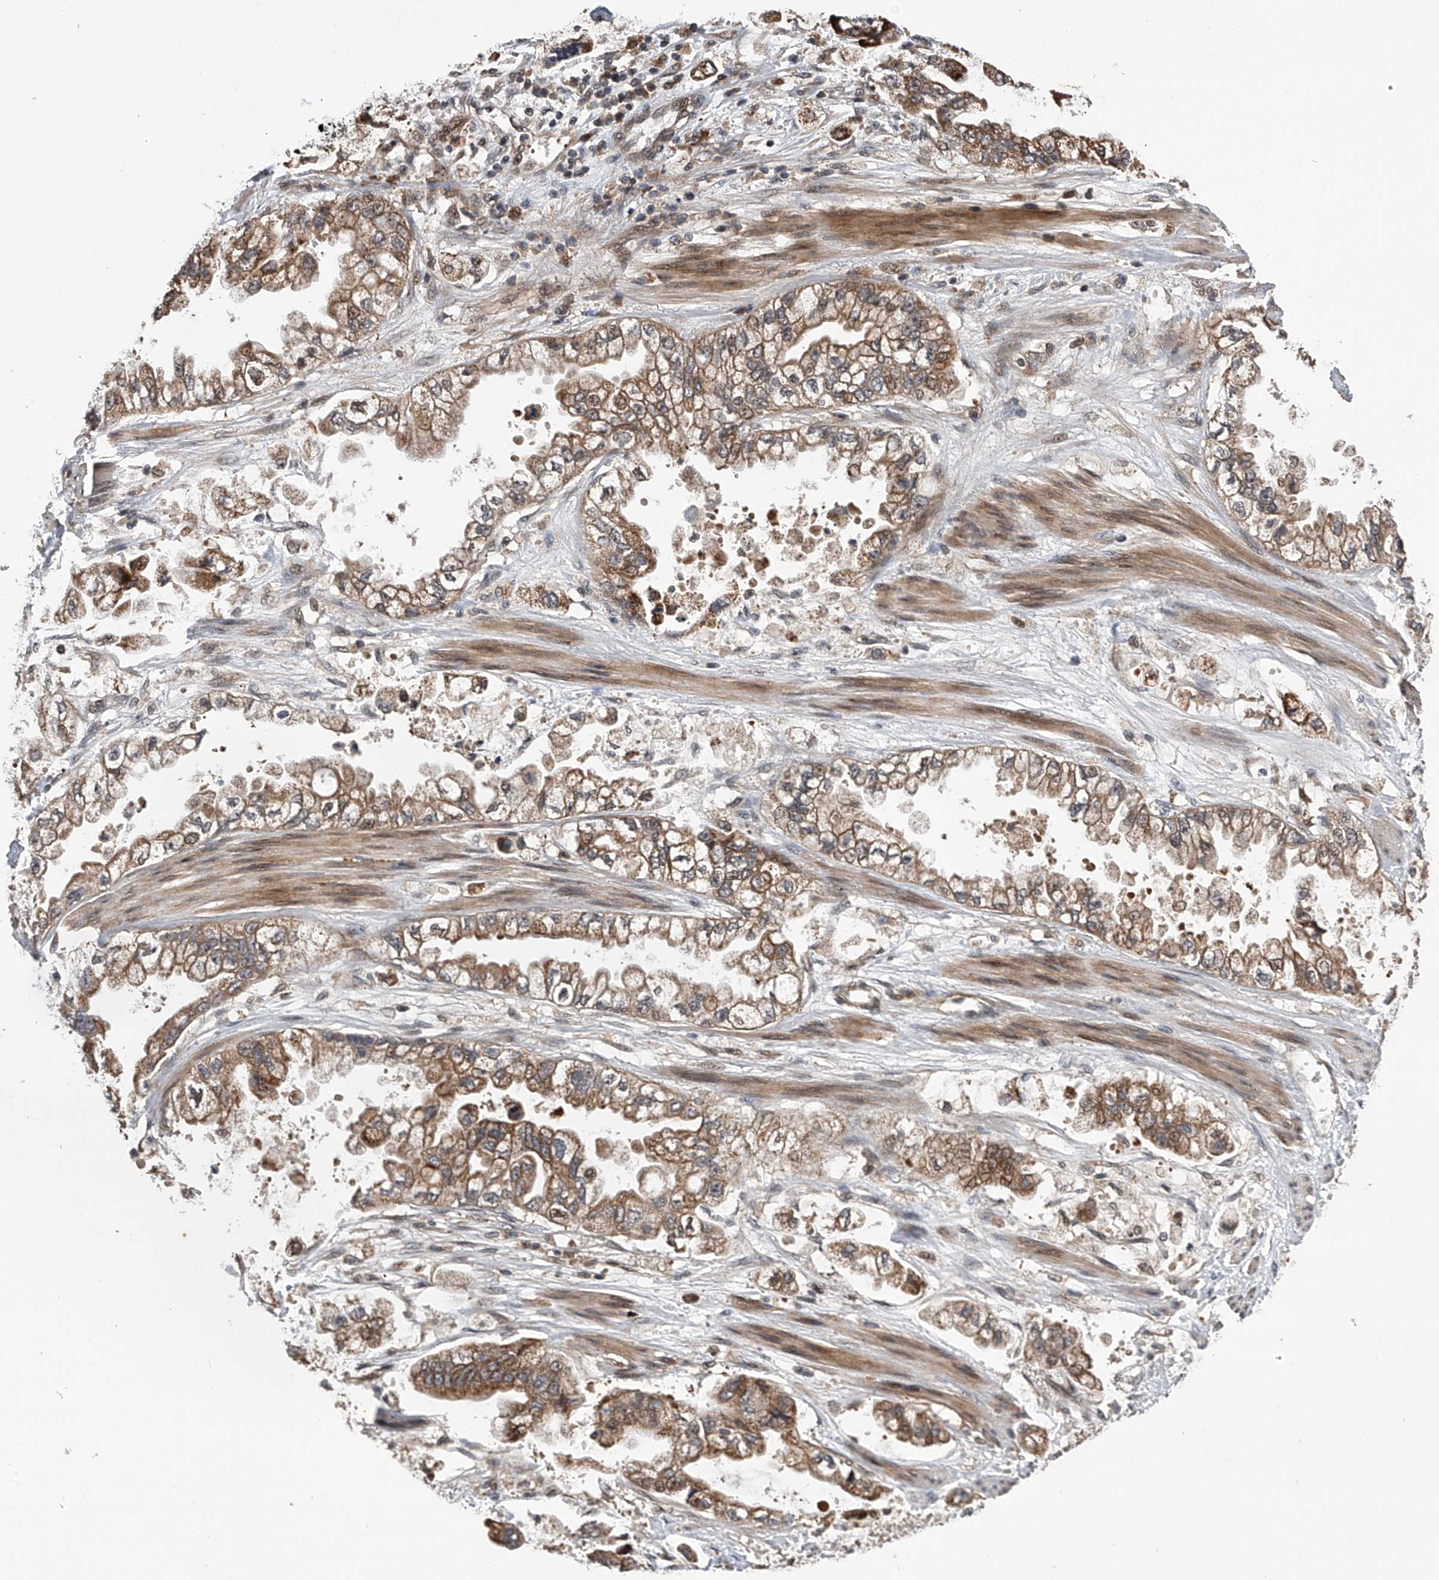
{"staining": {"intensity": "moderate", "quantity": ">75%", "location": "cytoplasmic/membranous"}, "tissue": "stomach cancer", "cell_type": "Tumor cells", "image_type": "cancer", "snomed": [{"axis": "morphology", "description": "Adenocarcinoma, NOS"}, {"axis": "topography", "description": "Stomach"}], "caption": "A medium amount of moderate cytoplasmic/membranous positivity is seen in about >75% of tumor cells in stomach adenocarcinoma tissue. (IHC, brightfield microscopy, high magnification).", "gene": "MAP3K11", "patient": {"sex": "male", "age": 62}}